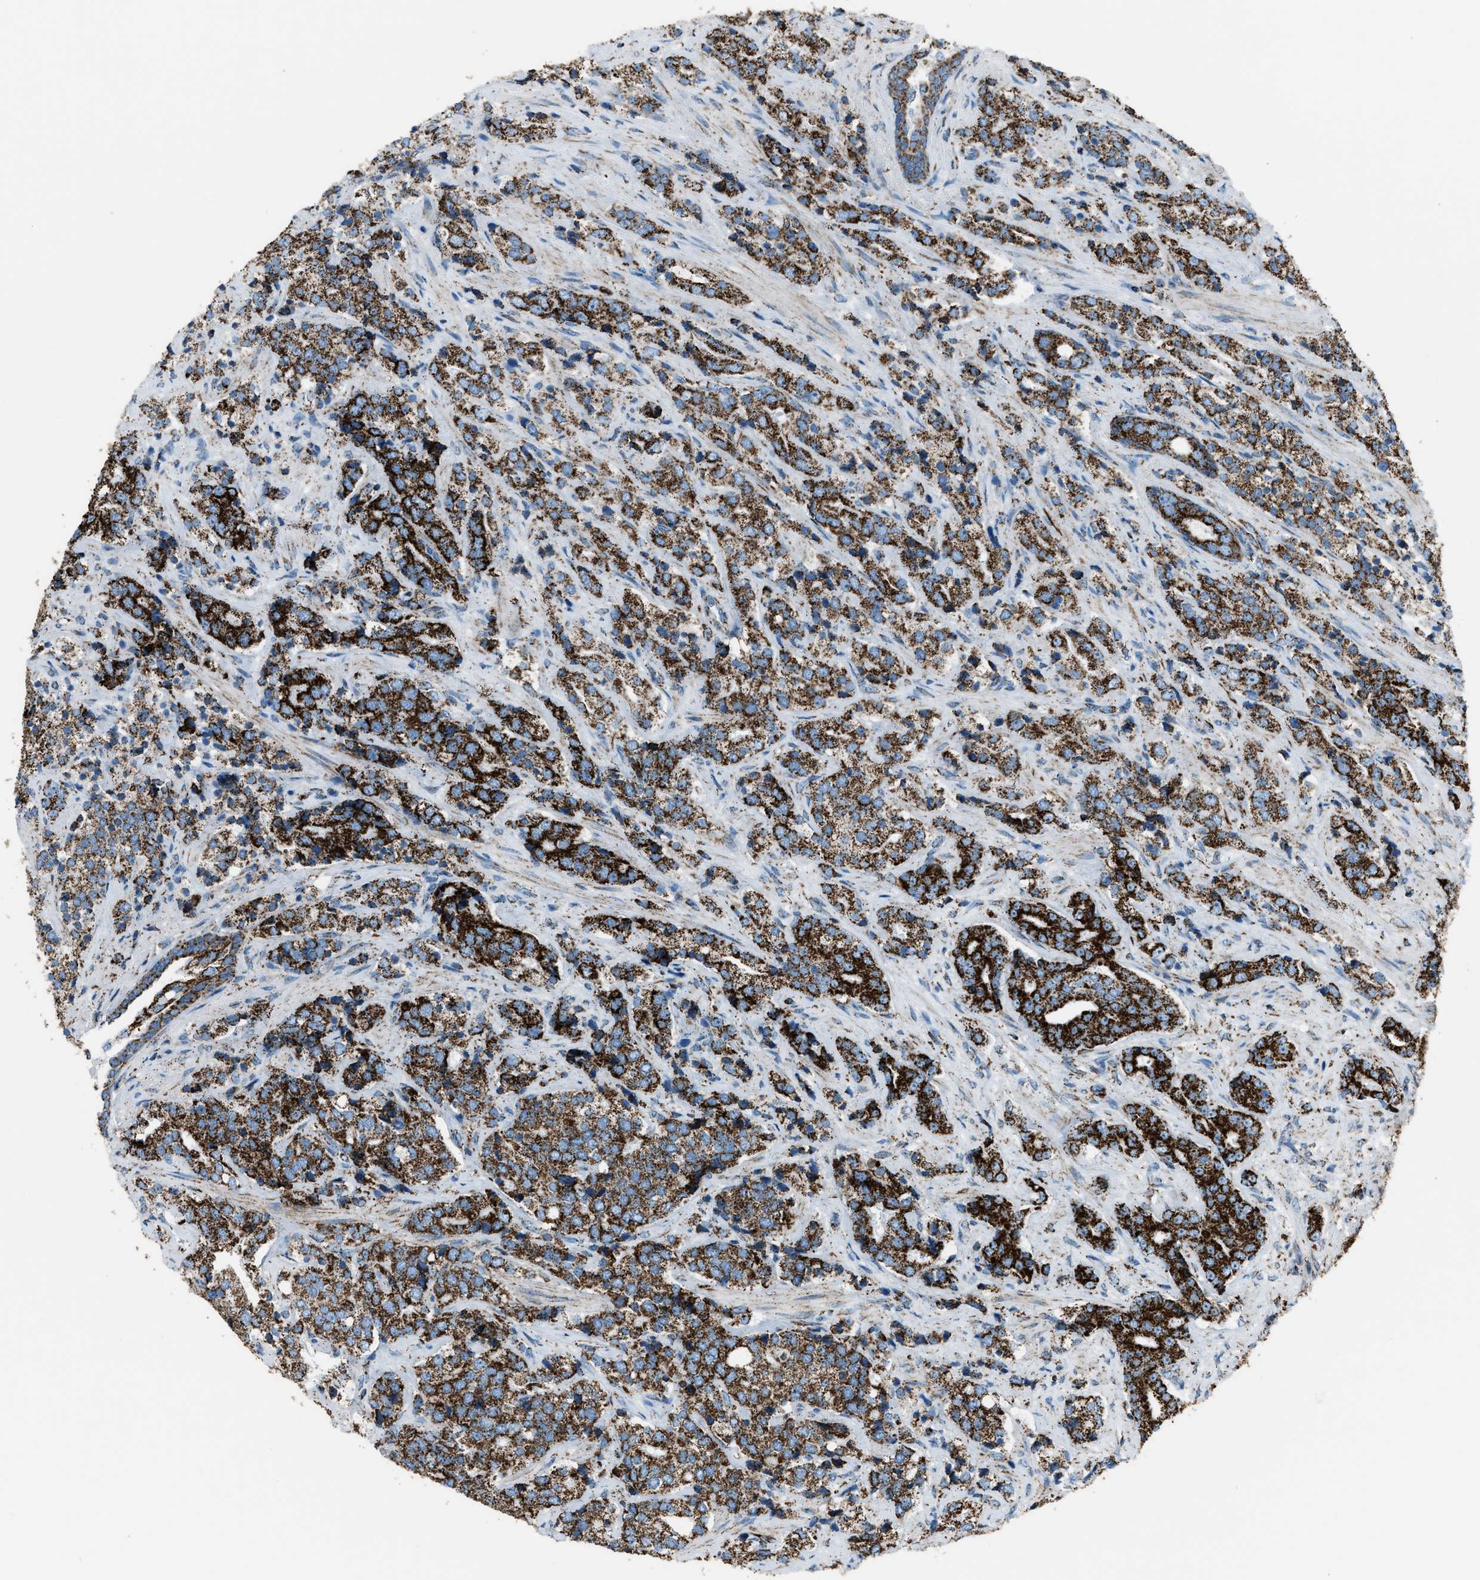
{"staining": {"intensity": "strong", "quantity": ">75%", "location": "cytoplasmic/membranous"}, "tissue": "prostate cancer", "cell_type": "Tumor cells", "image_type": "cancer", "snomed": [{"axis": "morphology", "description": "Adenocarcinoma, High grade"}, {"axis": "topography", "description": "Prostate"}], "caption": "There is high levels of strong cytoplasmic/membranous positivity in tumor cells of prostate cancer (adenocarcinoma (high-grade)), as demonstrated by immunohistochemical staining (brown color).", "gene": "MDH2", "patient": {"sex": "male", "age": 71}}